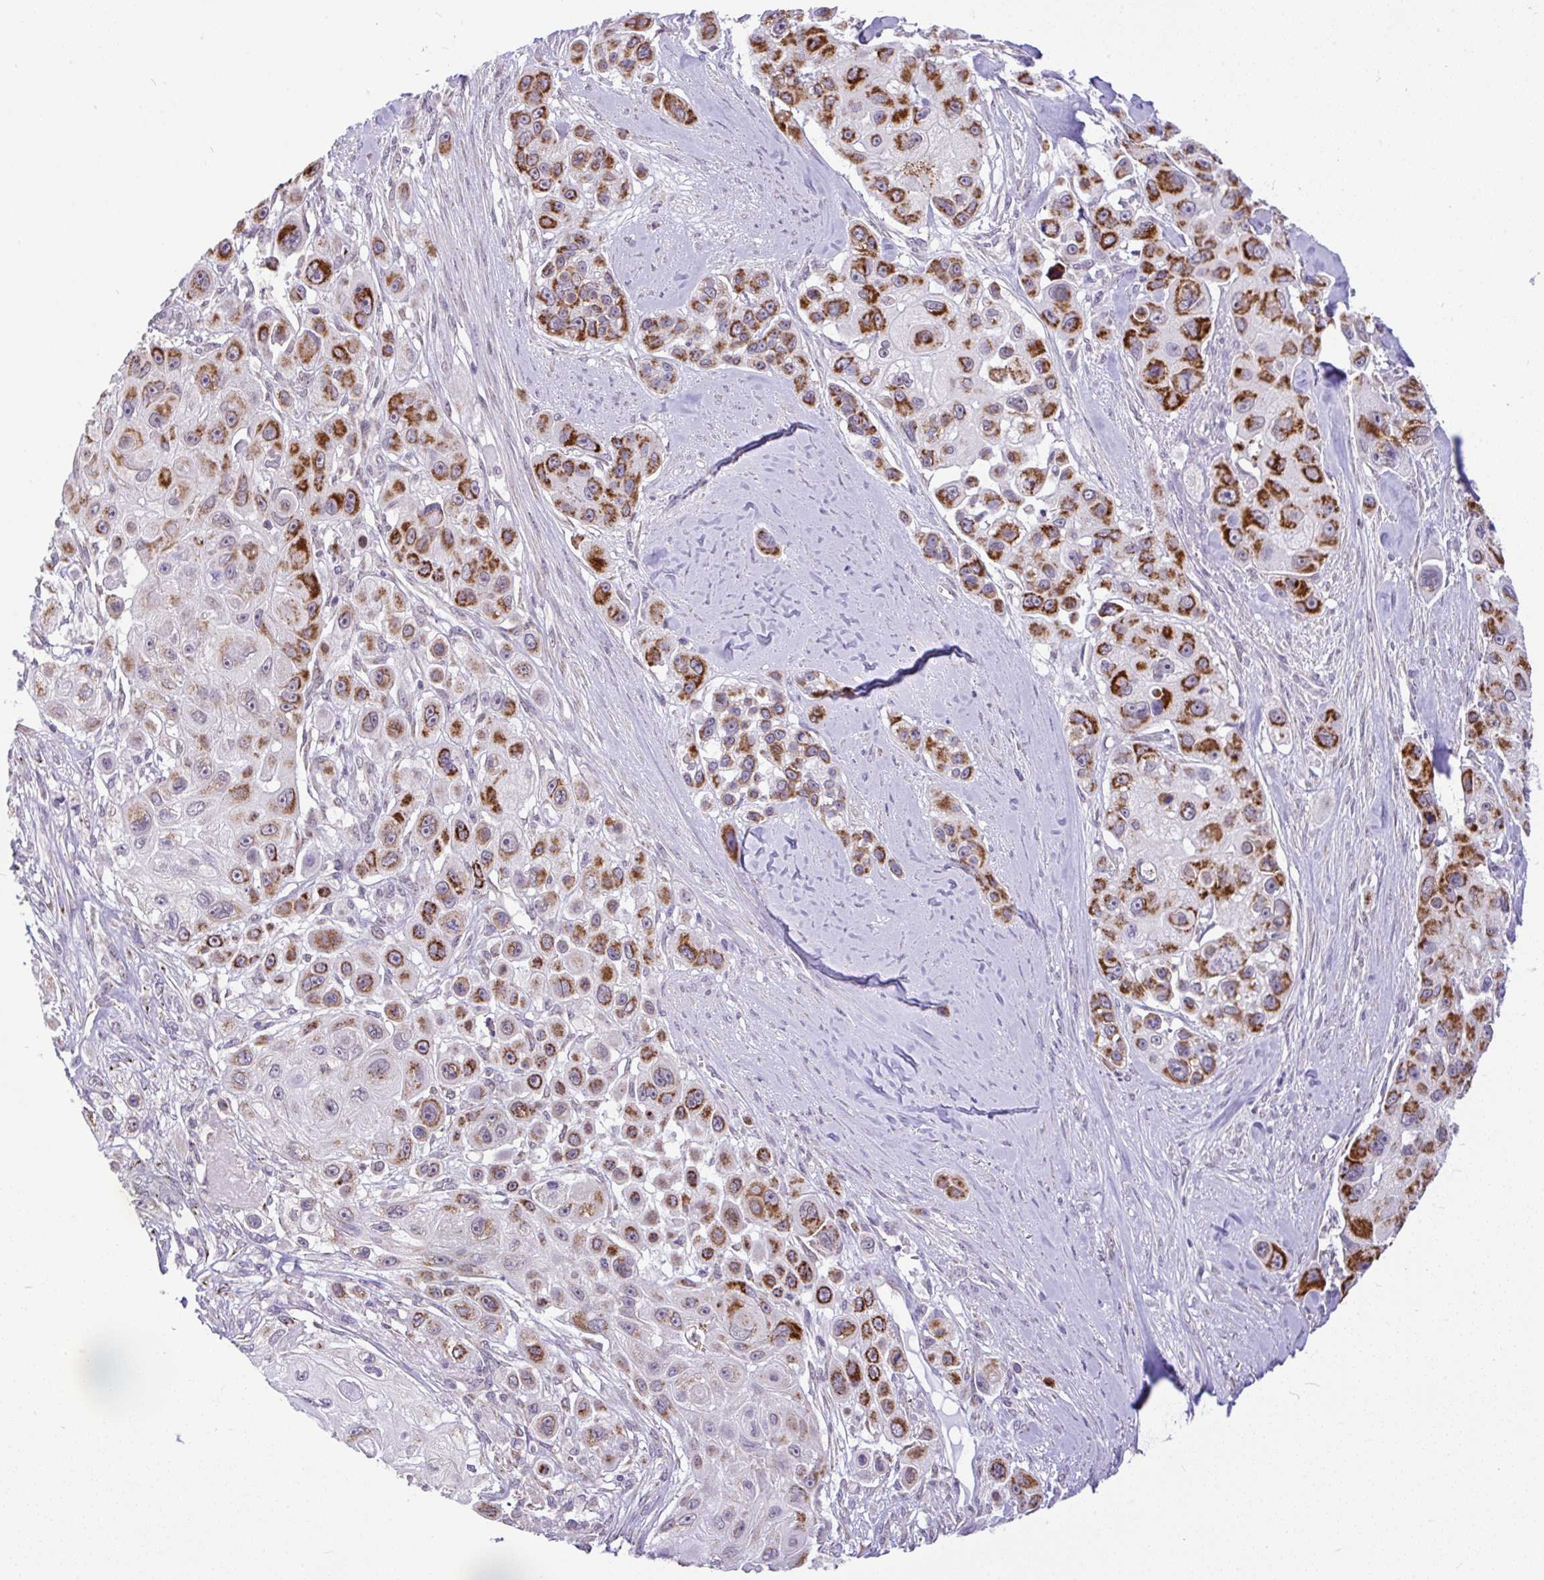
{"staining": {"intensity": "strong", "quantity": "25%-75%", "location": "cytoplasmic/membranous"}, "tissue": "skin cancer", "cell_type": "Tumor cells", "image_type": "cancer", "snomed": [{"axis": "morphology", "description": "Squamous cell carcinoma, NOS"}, {"axis": "topography", "description": "Skin"}], "caption": "Skin squamous cell carcinoma was stained to show a protein in brown. There is high levels of strong cytoplasmic/membranous positivity in about 25%-75% of tumor cells. (Brightfield microscopy of DAB IHC at high magnification).", "gene": "PYCR2", "patient": {"sex": "male", "age": 67}}